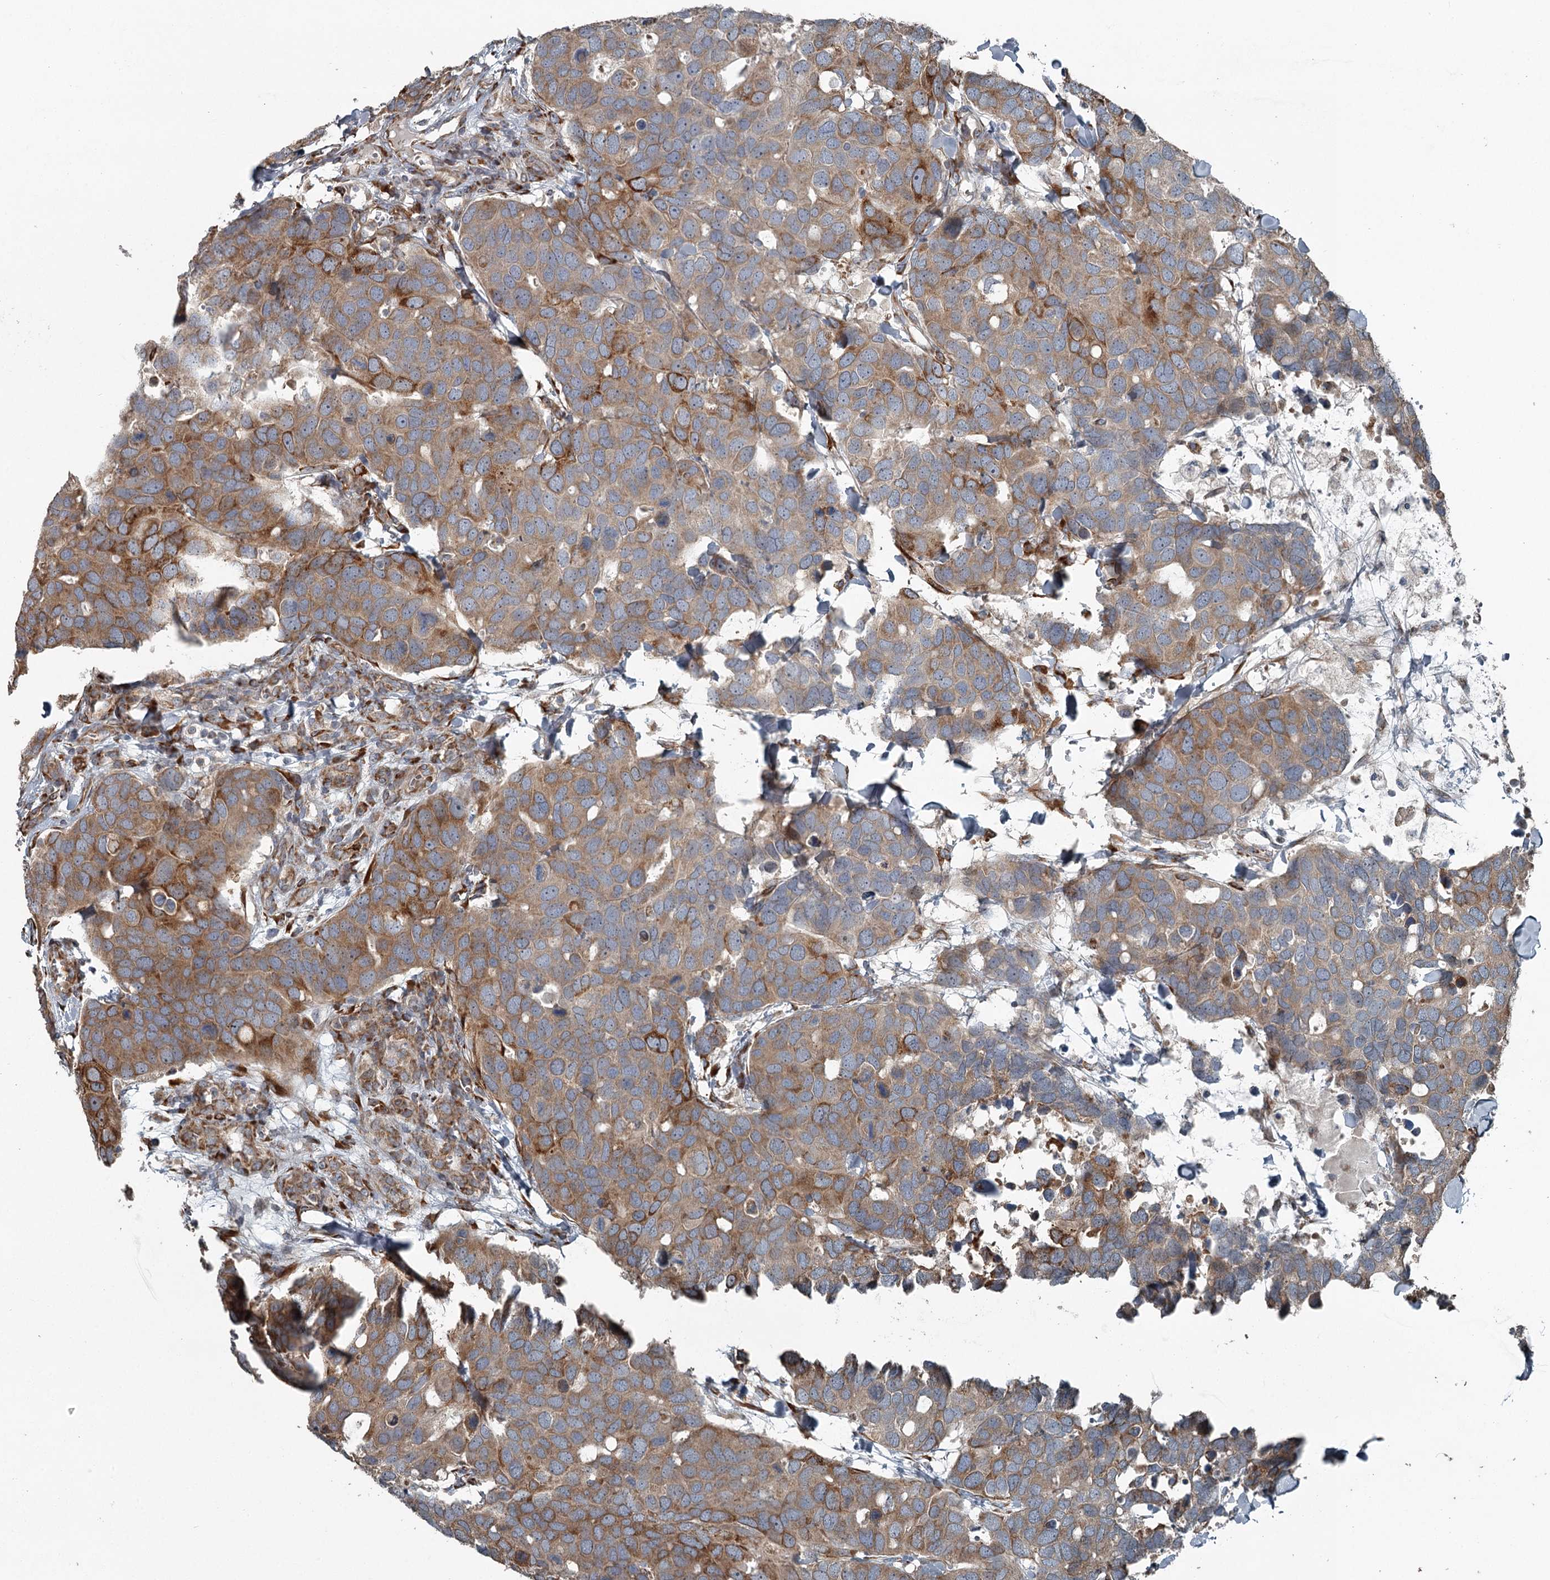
{"staining": {"intensity": "moderate", "quantity": "25%-75%", "location": "cytoplasmic/membranous"}, "tissue": "breast cancer", "cell_type": "Tumor cells", "image_type": "cancer", "snomed": [{"axis": "morphology", "description": "Duct carcinoma"}, {"axis": "topography", "description": "Breast"}], "caption": "The immunohistochemical stain labels moderate cytoplasmic/membranous expression in tumor cells of breast cancer tissue.", "gene": "RASSF8", "patient": {"sex": "female", "age": 83}}